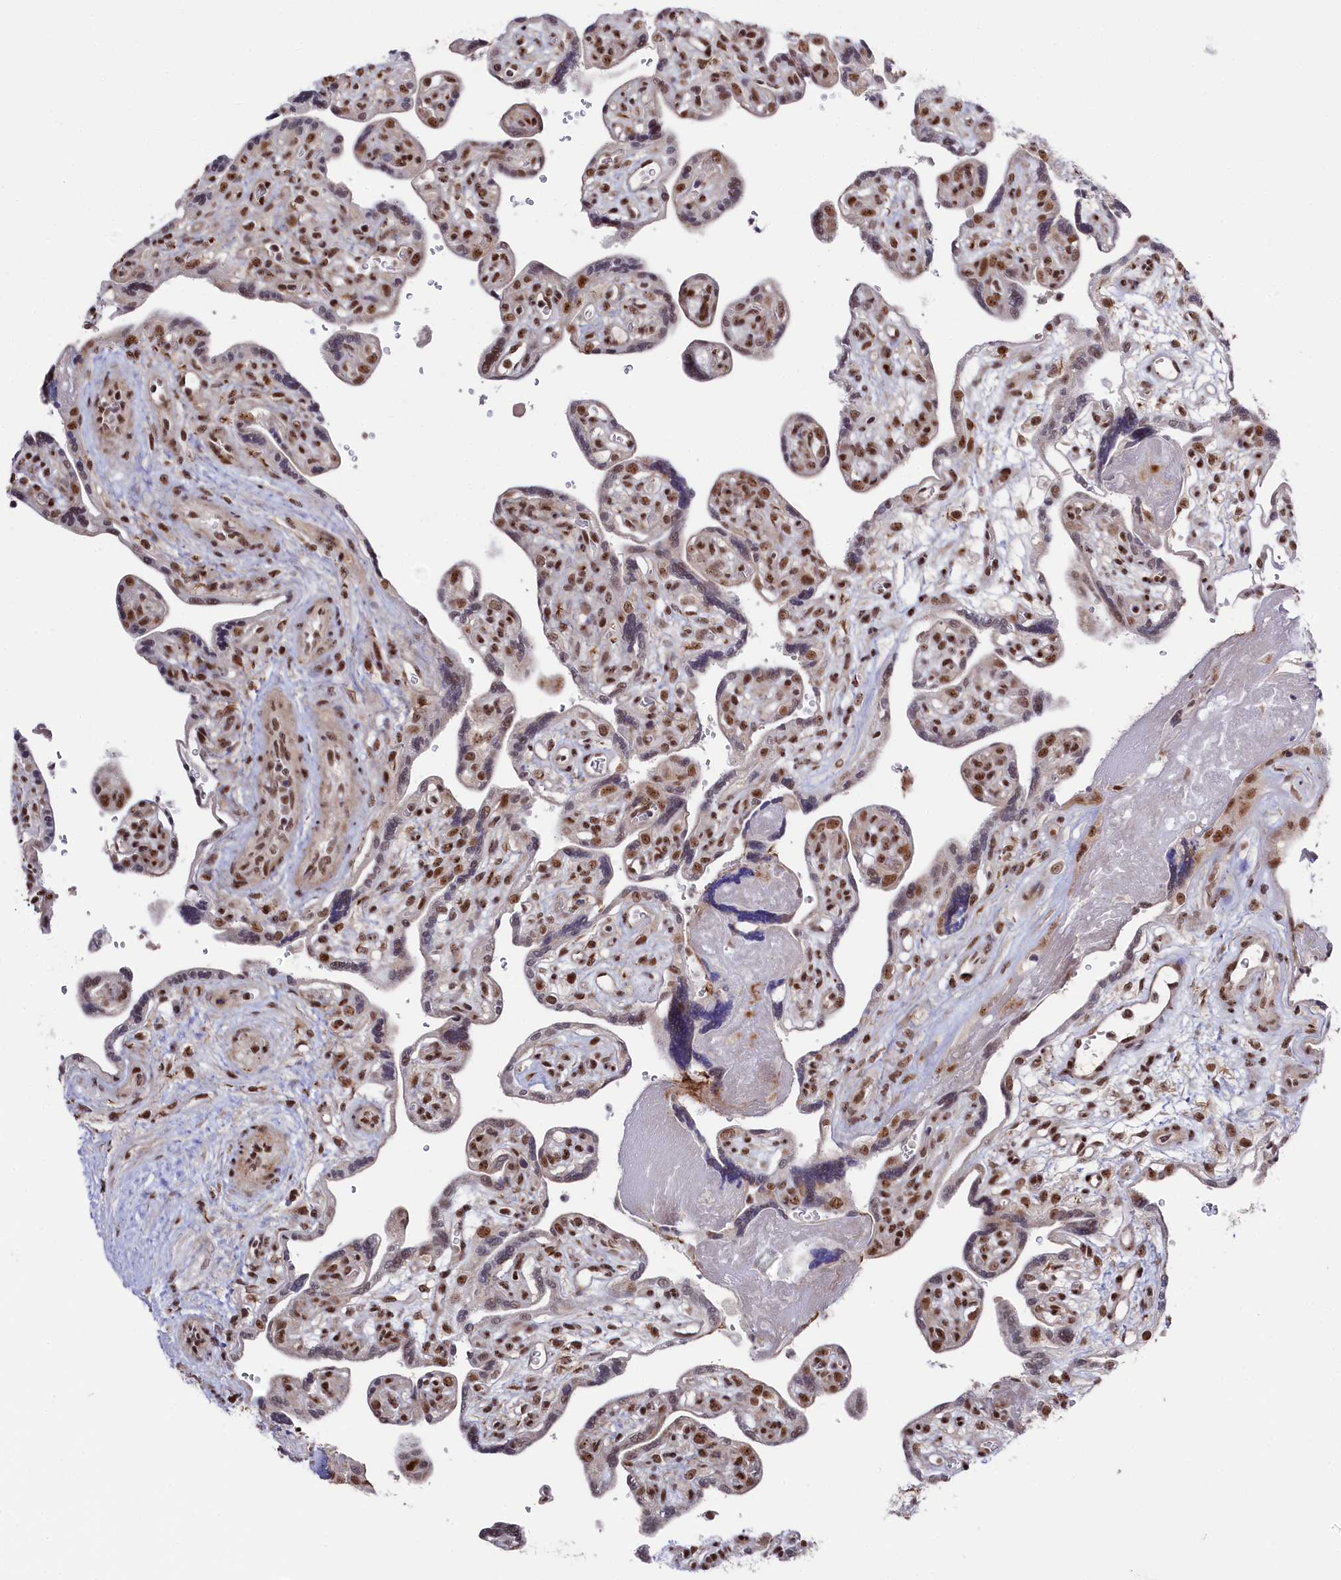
{"staining": {"intensity": "moderate", "quantity": ">75%", "location": "nuclear"}, "tissue": "placenta", "cell_type": "Trophoblastic cells", "image_type": "normal", "snomed": [{"axis": "morphology", "description": "Normal tissue, NOS"}, {"axis": "topography", "description": "Placenta"}], "caption": "Placenta stained with a brown dye displays moderate nuclear positive positivity in about >75% of trophoblastic cells.", "gene": "POLR2H", "patient": {"sex": "female", "age": 39}}